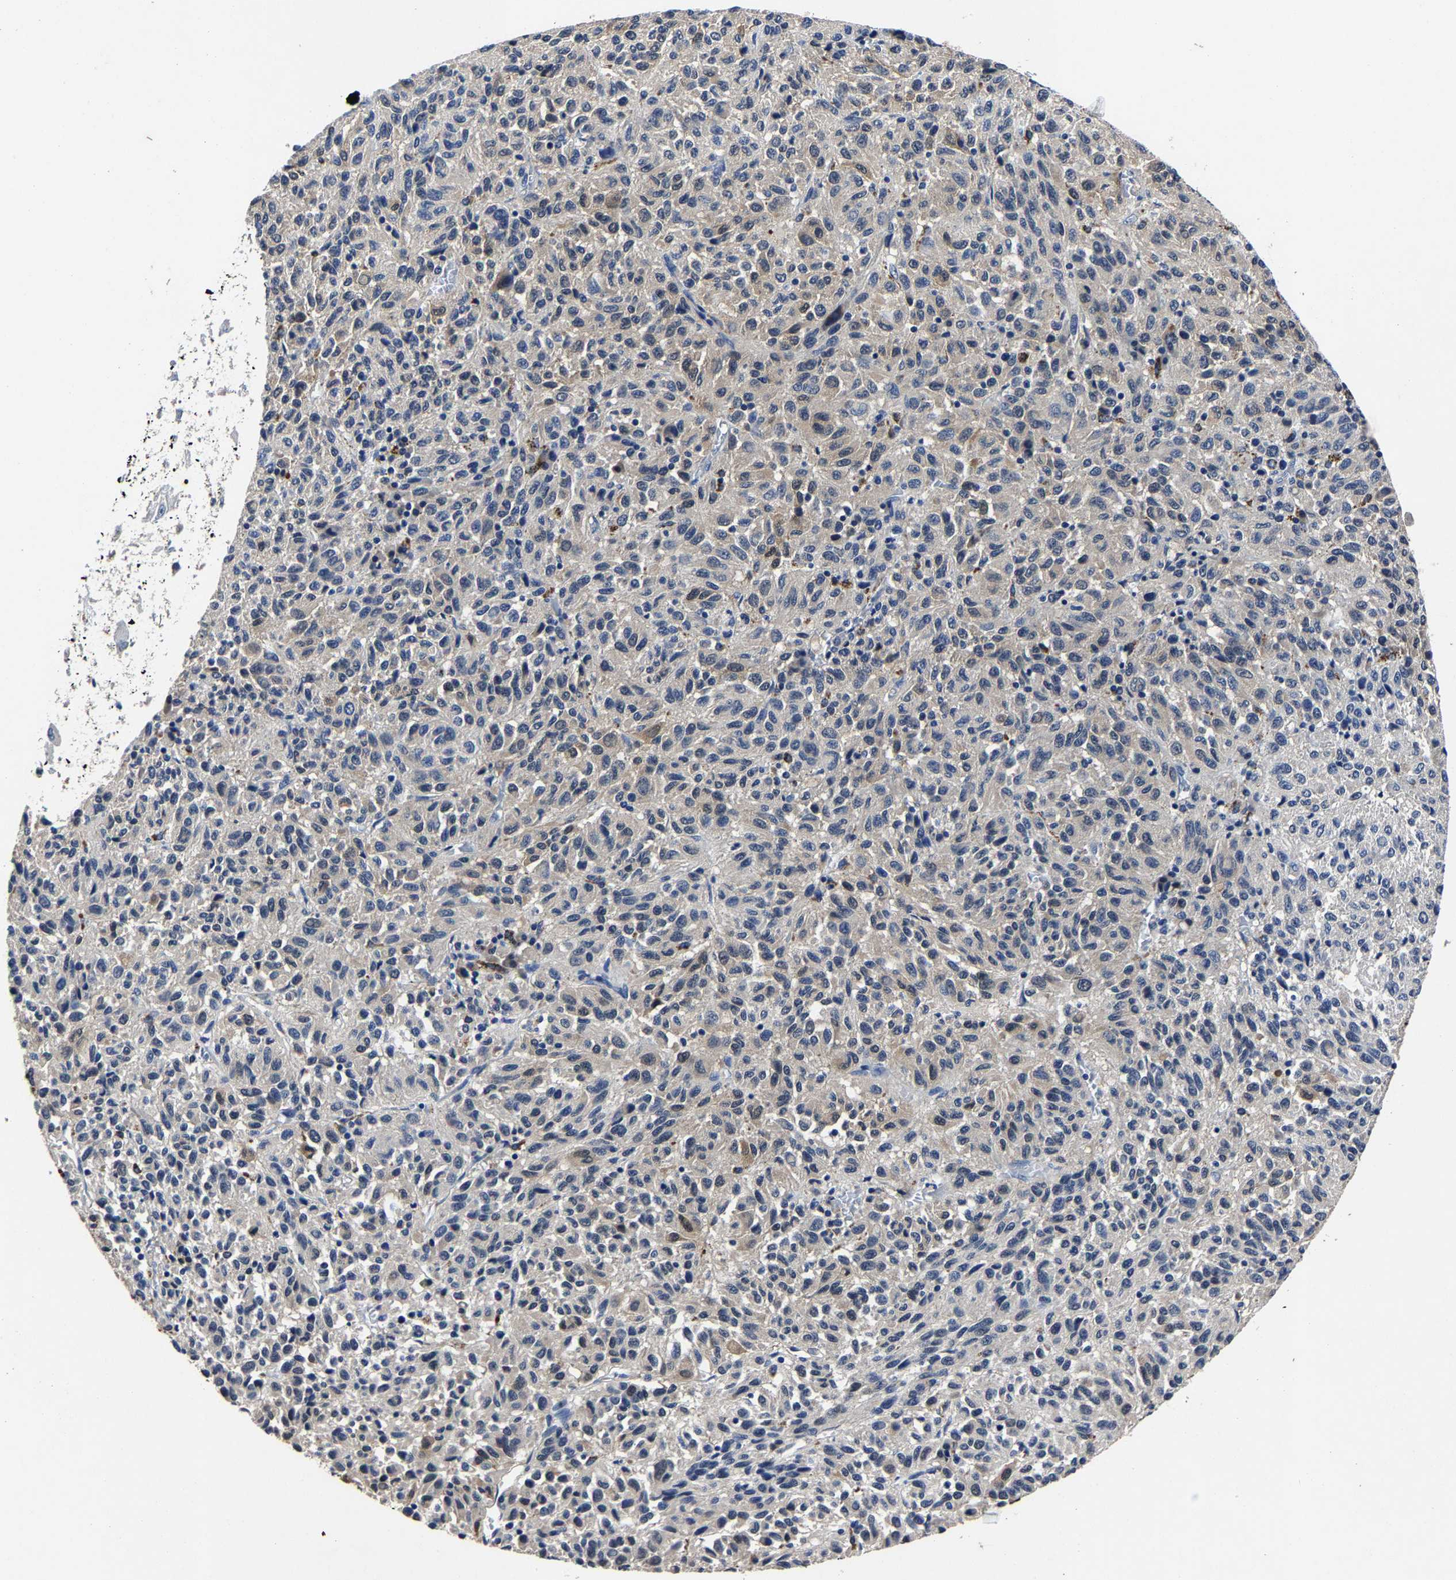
{"staining": {"intensity": "weak", "quantity": "<25%", "location": "cytoplasmic/membranous"}, "tissue": "melanoma", "cell_type": "Tumor cells", "image_type": "cancer", "snomed": [{"axis": "morphology", "description": "Malignant melanoma, Metastatic site"}, {"axis": "topography", "description": "Lung"}], "caption": "Histopathology image shows no protein positivity in tumor cells of malignant melanoma (metastatic site) tissue.", "gene": "PSPH", "patient": {"sex": "male", "age": 64}}